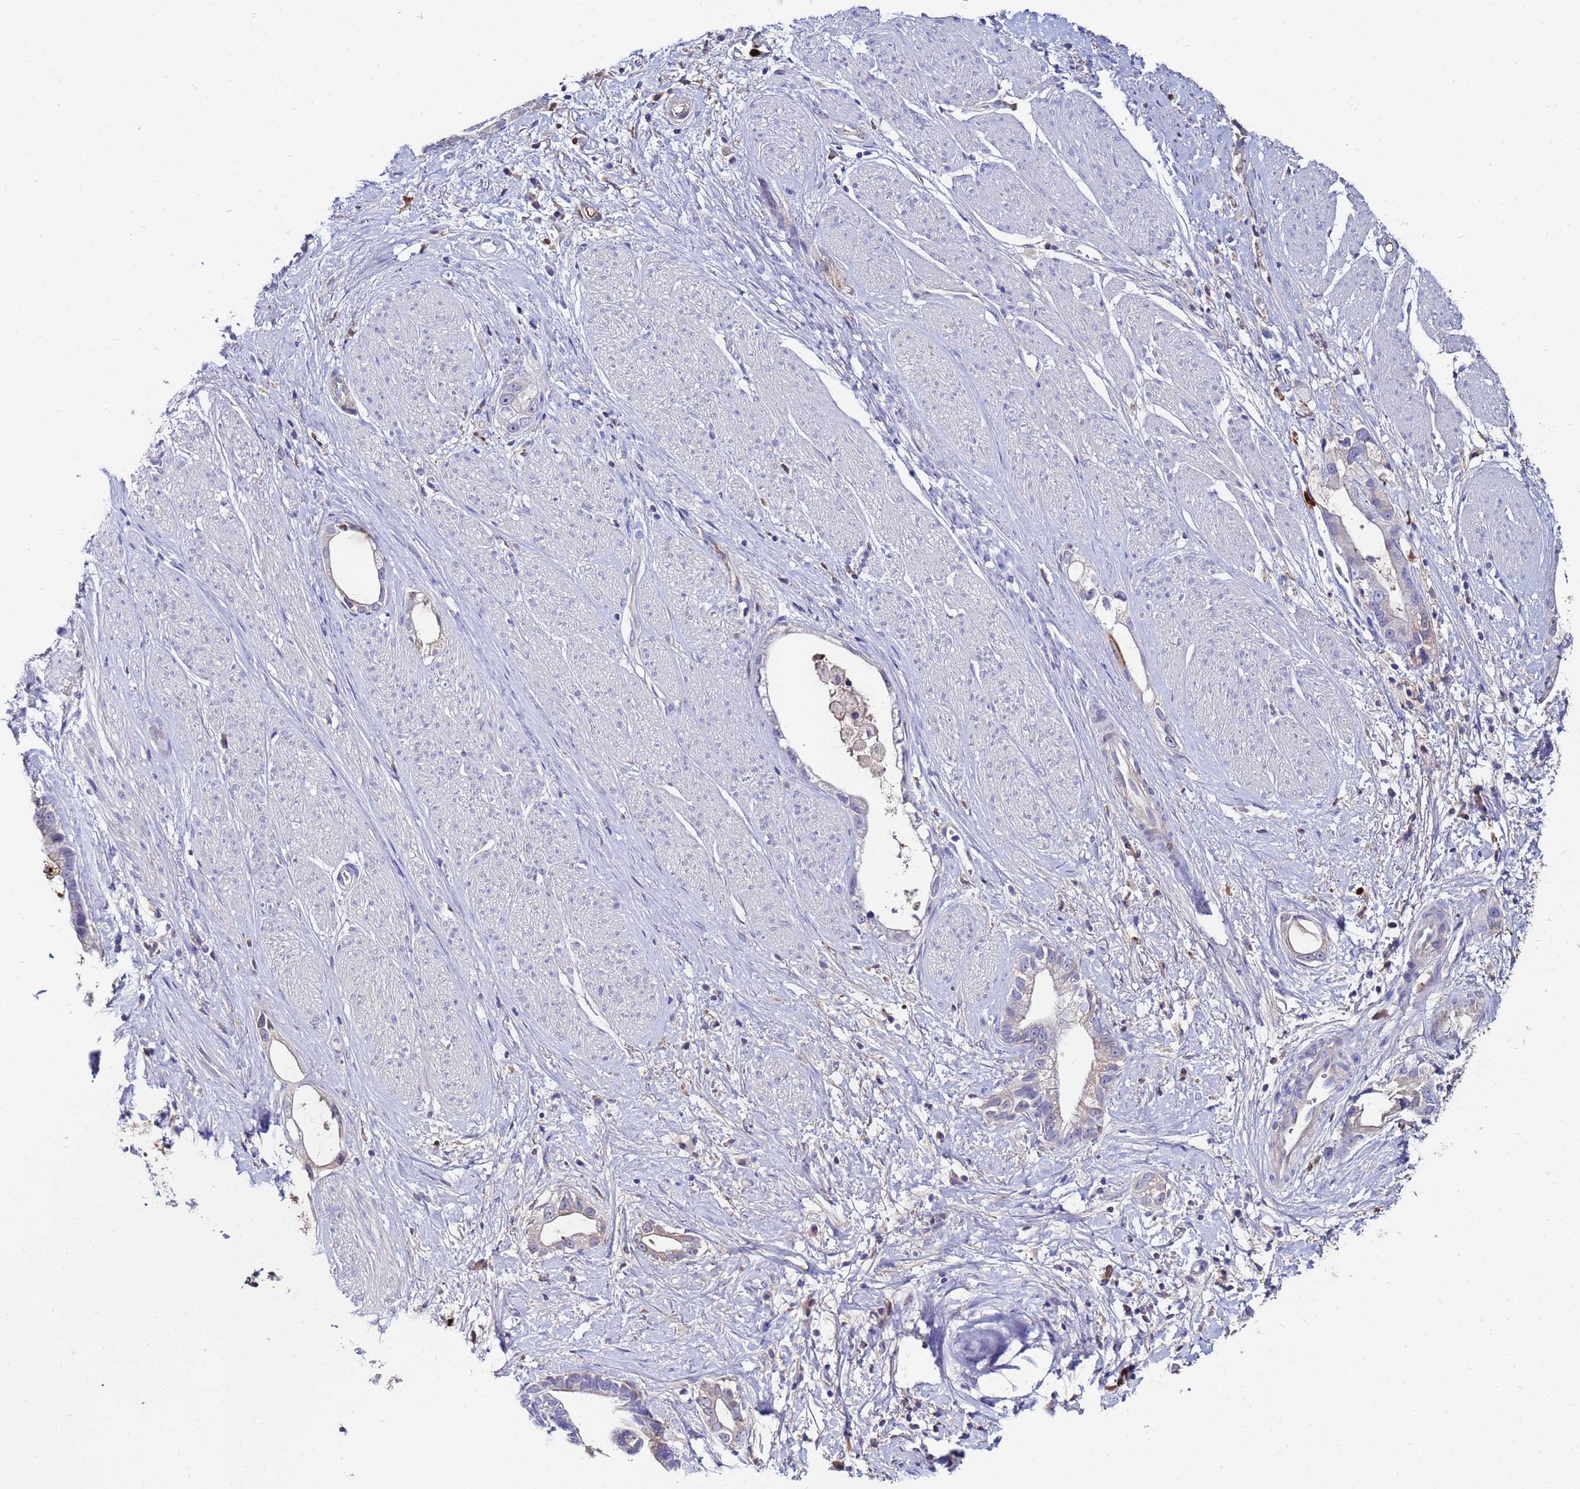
{"staining": {"intensity": "weak", "quantity": "<25%", "location": "cytoplasmic/membranous"}, "tissue": "stomach cancer", "cell_type": "Tumor cells", "image_type": "cancer", "snomed": [{"axis": "morphology", "description": "Adenocarcinoma, NOS"}, {"axis": "topography", "description": "Stomach"}], "caption": "The micrograph shows no staining of tumor cells in stomach cancer.", "gene": "TUBAL3", "patient": {"sex": "male", "age": 55}}